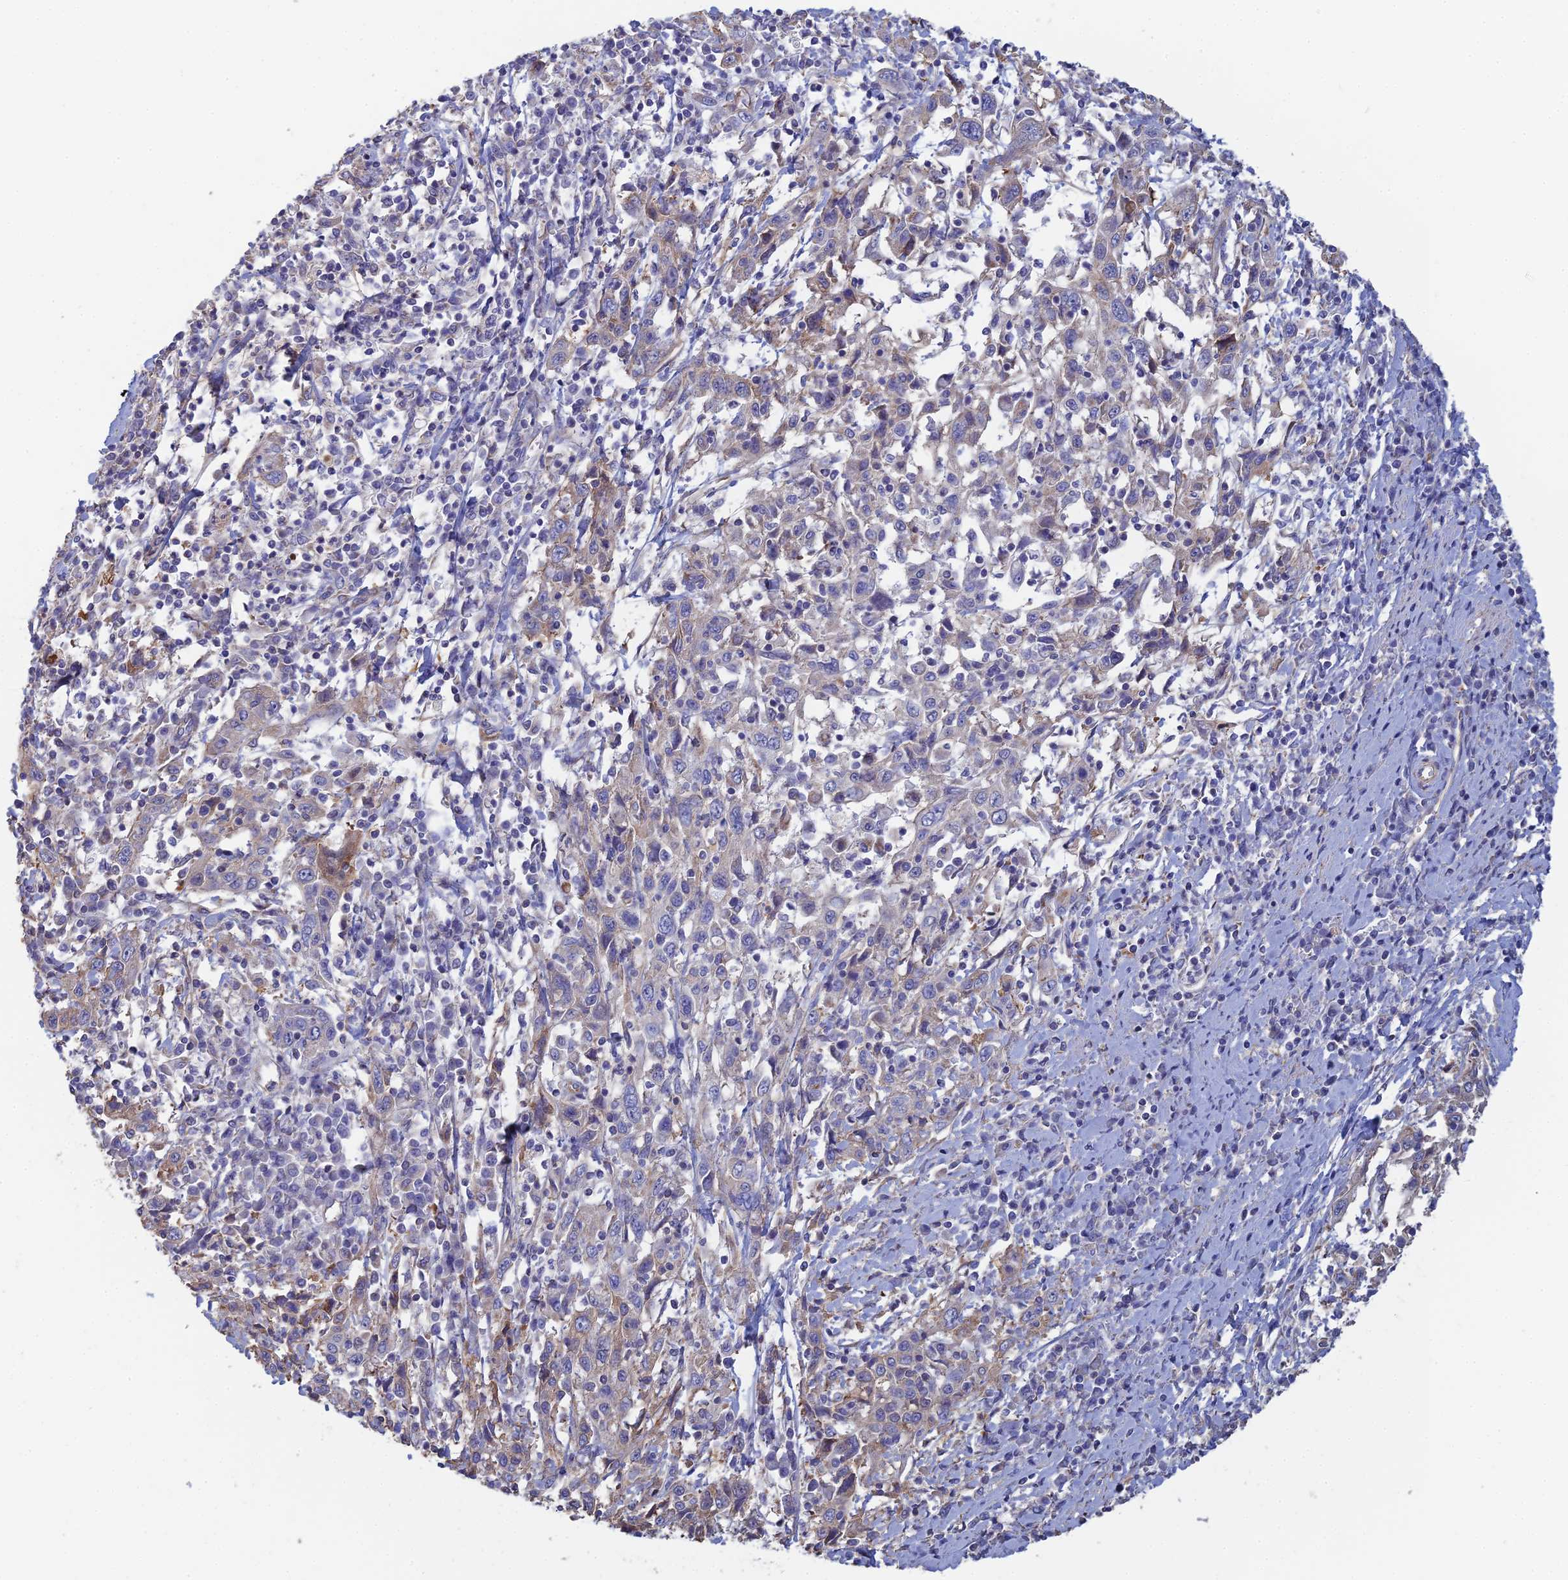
{"staining": {"intensity": "negative", "quantity": "none", "location": "none"}, "tissue": "cervical cancer", "cell_type": "Tumor cells", "image_type": "cancer", "snomed": [{"axis": "morphology", "description": "Squamous cell carcinoma, NOS"}, {"axis": "topography", "description": "Cervix"}], "caption": "Cervical cancer stained for a protein using immunohistochemistry displays no expression tumor cells.", "gene": "PCDHA5", "patient": {"sex": "female", "age": 46}}